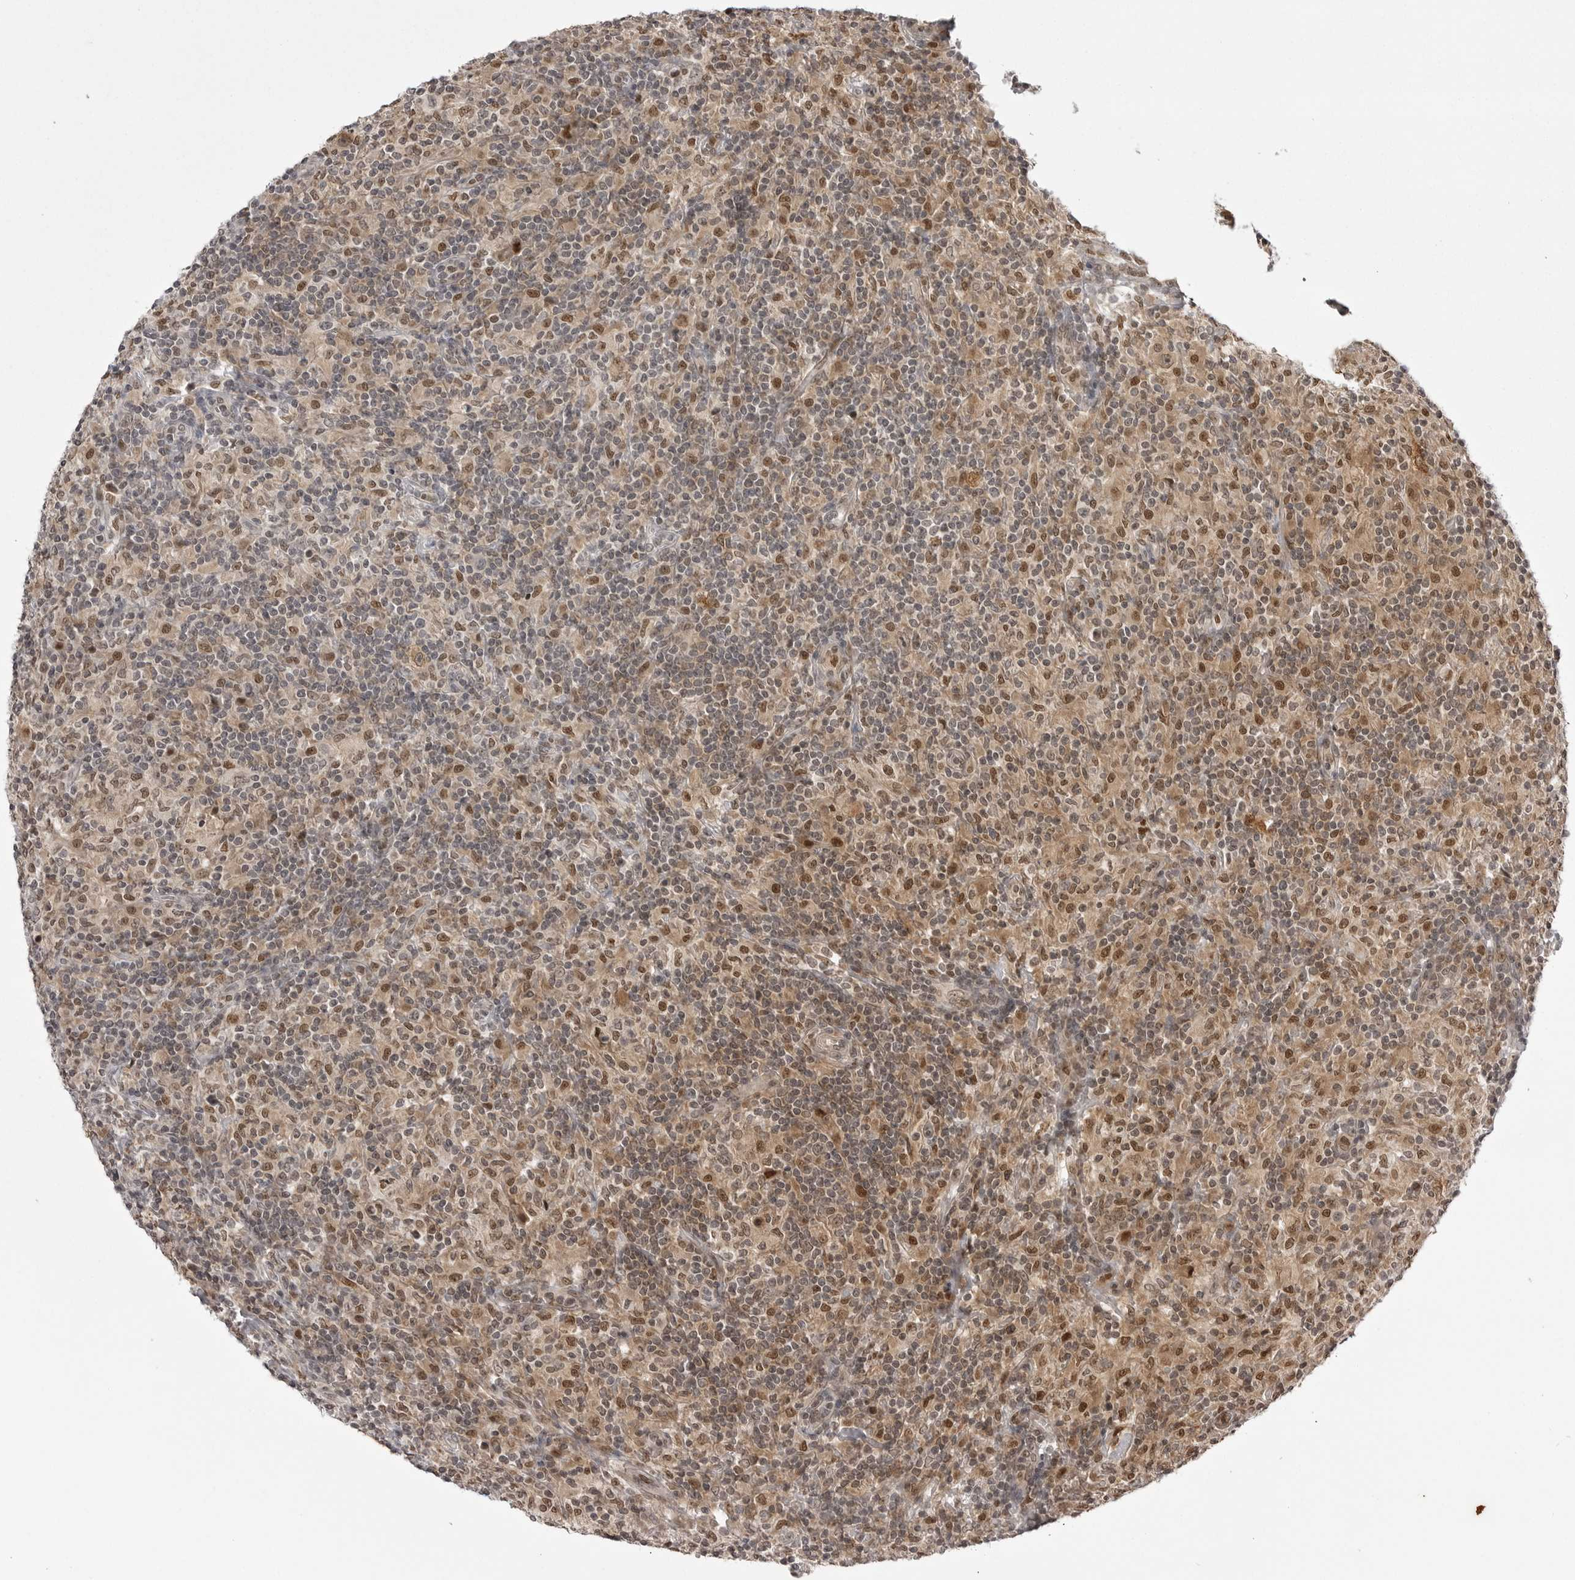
{"staining": {"intensity": "moderate", "quantity": ">75%", "location": "cytoplasmic/membranous,nuclear"}, "tissue": "lymphoma", "cell_type": "Tumor cells", "image_type": "cancer", "snomed": [{"axis": "morphology", "description": "Hodgkin's disease, NOS"}, {"axis": "topography", "description": "Lymph node"}], "caption": "Immunohistochemistry of human Hodgkin's disease displays medium levels of moderate cytoplasmic/membranous and nuclear staining in about >75% of tumor cells.", "gene": "PTK2B", "patient": {"sex": "male", "age": 70}}